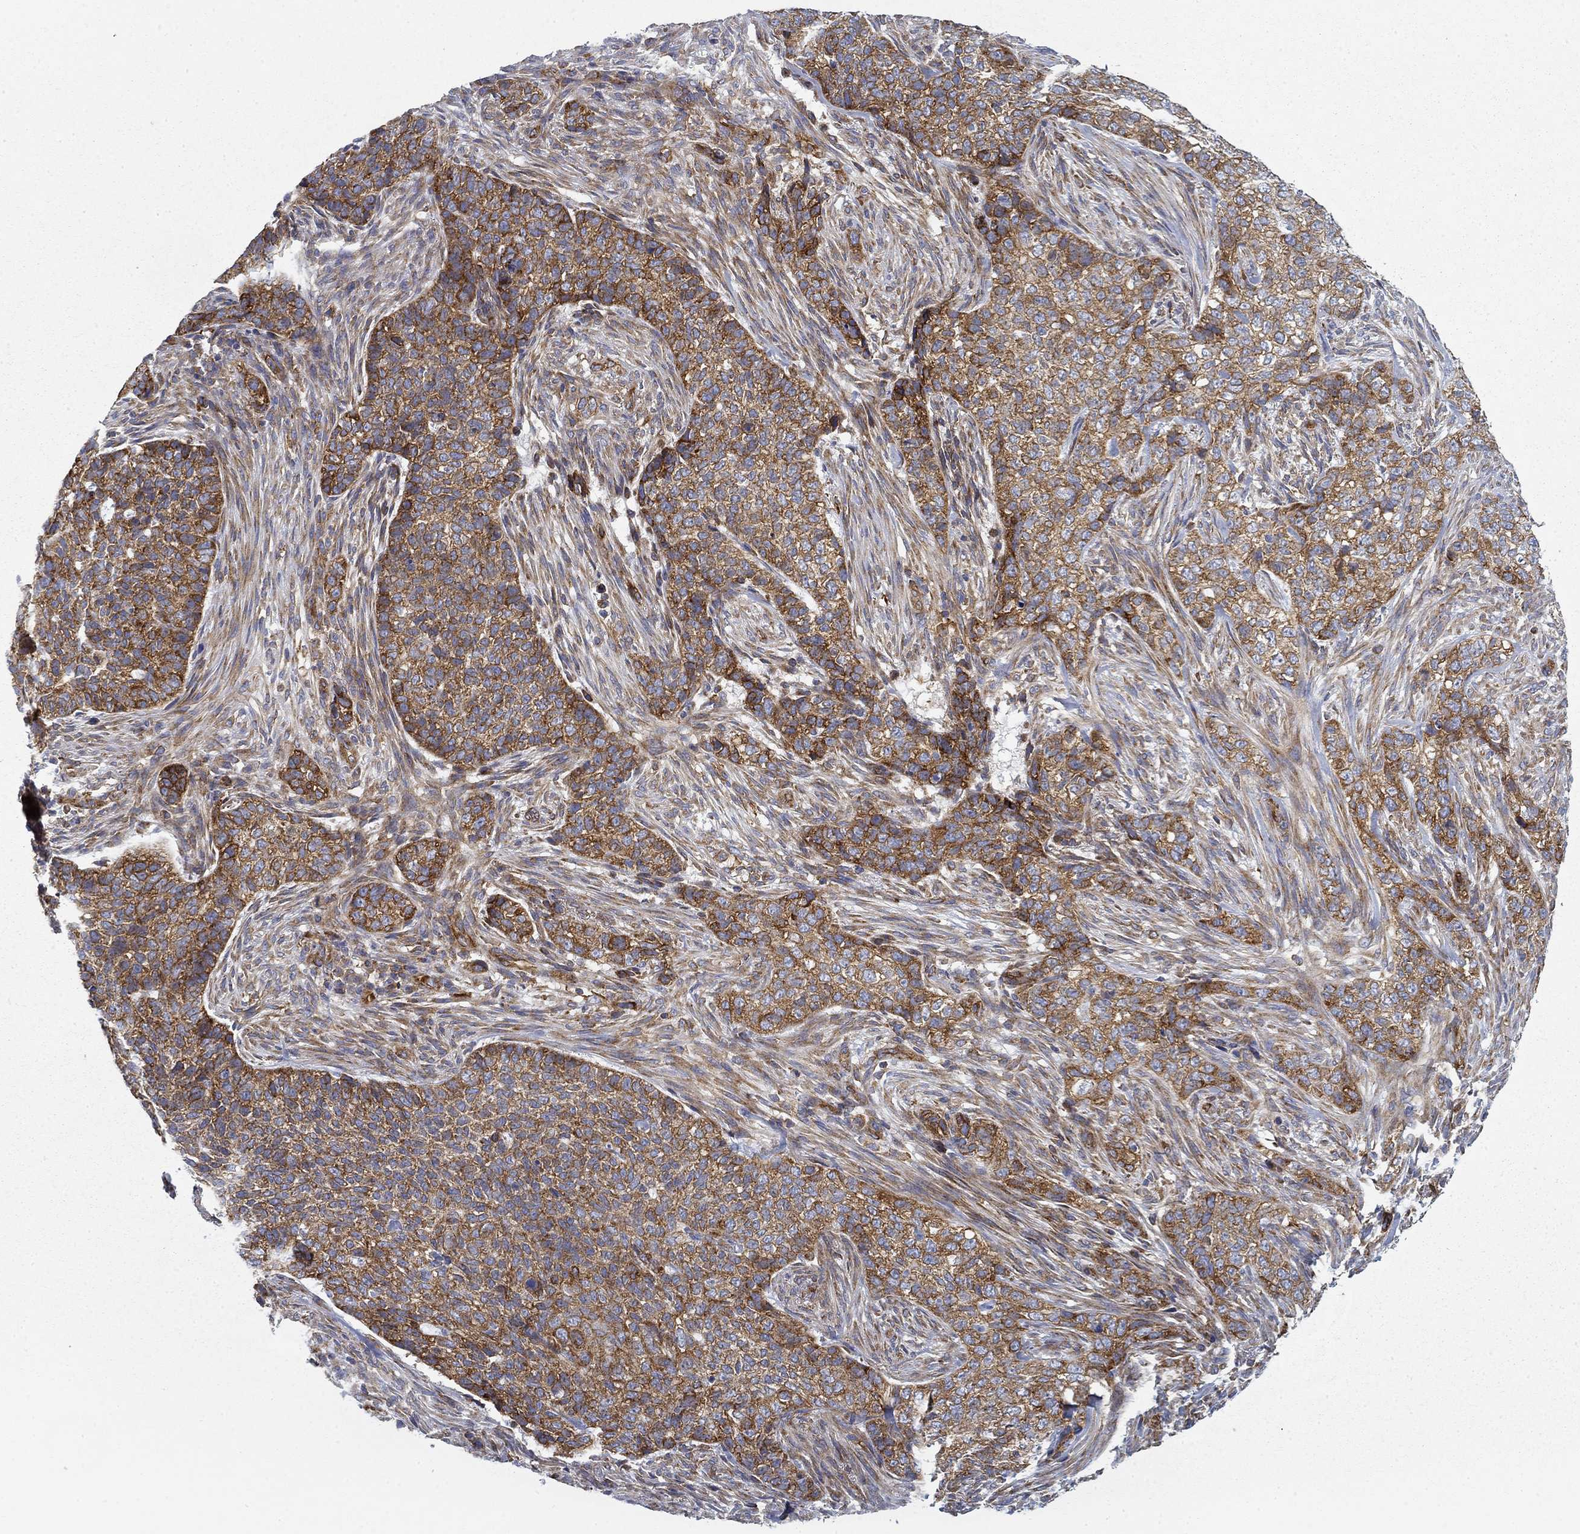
{"staining": {"intensity": "strong", "quantity": ">75%", "location": "cytoplasmic/membranous"}, "tissue": "skin cancer", "cell_type": "Tumor cells", "image_type": "cancer", "snomed": [{"axis": "morphology", "description": "Basal cell carcinoma"}, {"axis": "topography", "description": "Skin"}], "caption": "Human skin basal cell carcinoma stained with a protein marker shows strong staining in tumor cells.", "gene": "FXR1", "patient": {"sex": "female", "age": 69}}